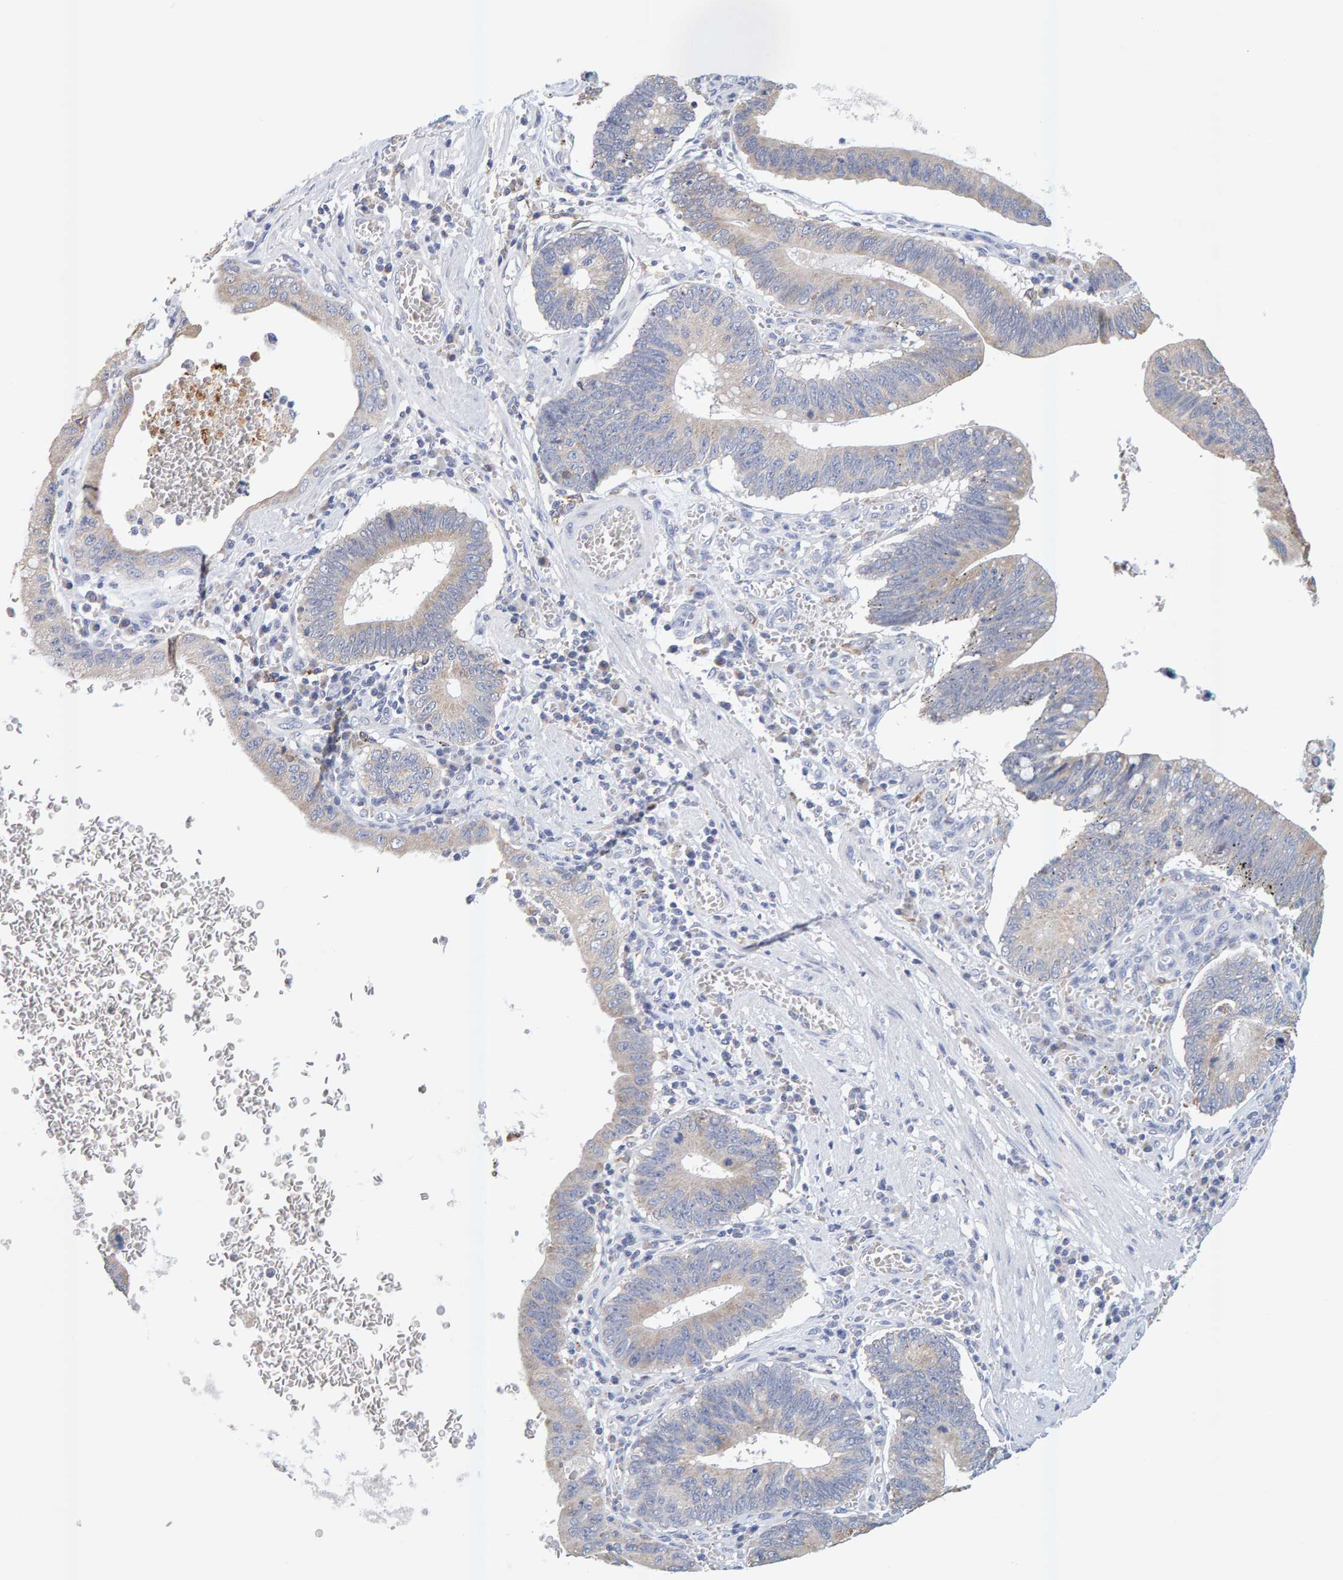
{"staining": {"intensity": "weak", "quantity": "25%-75%", "location": "cytoplasmic/membranous"}, "tissue": "stomach cancer", "cell_type": "Tumor cells", "image_type": "cancer", "snomed": [{"axis": "morphology", "description": "Adenocarcinoma, NOS"}, {"axis": "topography", "description": "Stomach"}, {"axis": "topography", "description": "Gastric cardia"}], "caption": "The photomicrograph displays immunohistochemical staining of adenocarcinoma (stomach). There is weak cytoplasmic/membranous expression is identified in approximately 25%-75% of tumor cells. (DAB (3,3'-diaminobenzidine) IHC, brown staining for protein, blue staining for nuclei).", "gene": "SGPL1", "patient": {"sex": "male", "age": 59}}